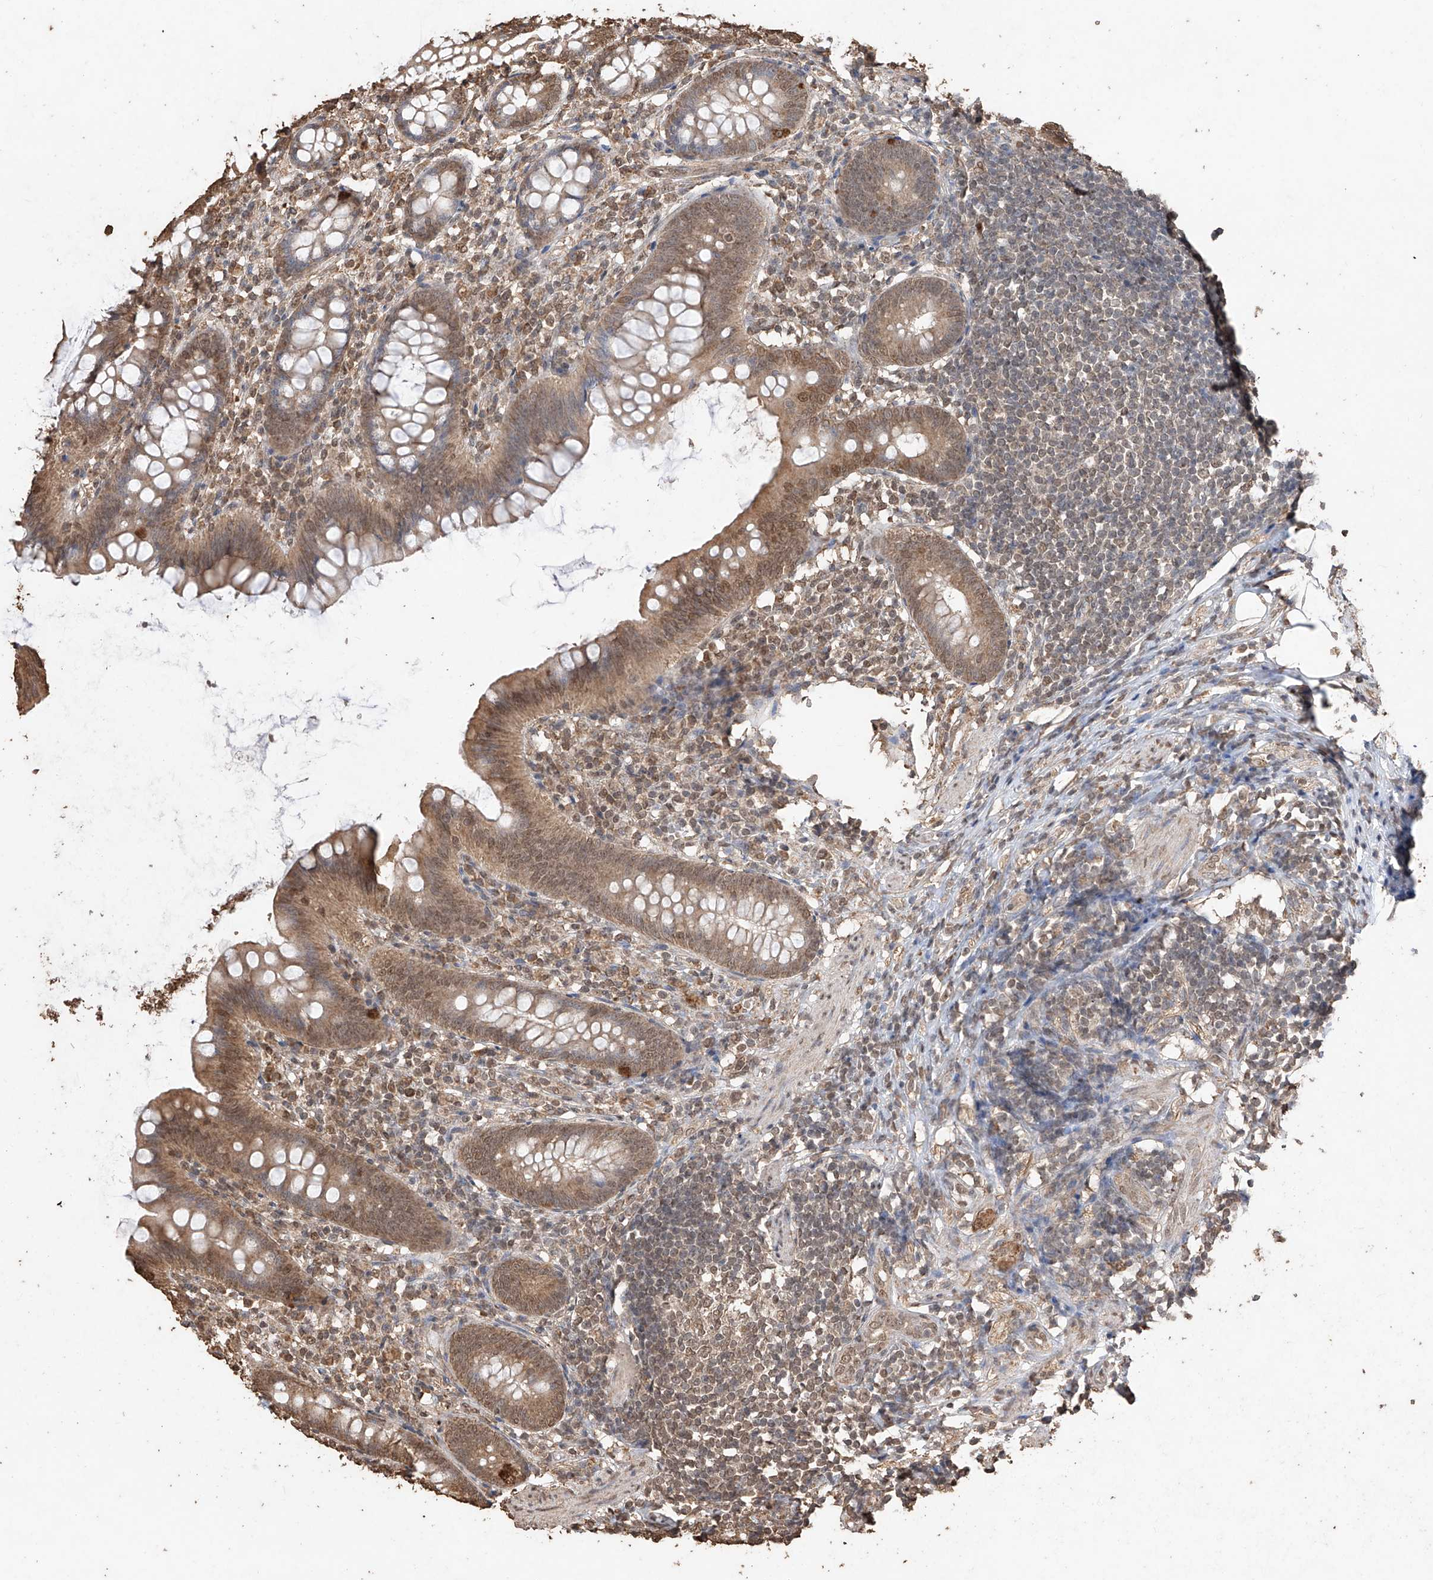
{"staining": {"intensity": "moderate", "quantity": "25%-75%", "location": "cytoplasmic/membranous,nuclear"}, "tissue": "appendix", "cell_type": "Glandular cells", "image_type": "normal", "snomed": [{"axis": "morphology", "description": "Normal tissue, NOS"}, {"axis": "topography", "description": "Appendix"}], "caption": "This is an image of immunohistochemistry staining of benign appendix, which shows moderate staining in the cytoplasmic/membranous,nuclear of glandular cells.", "gene": "ELOVL1", "patient": {"sex": "female", "age": 62}}